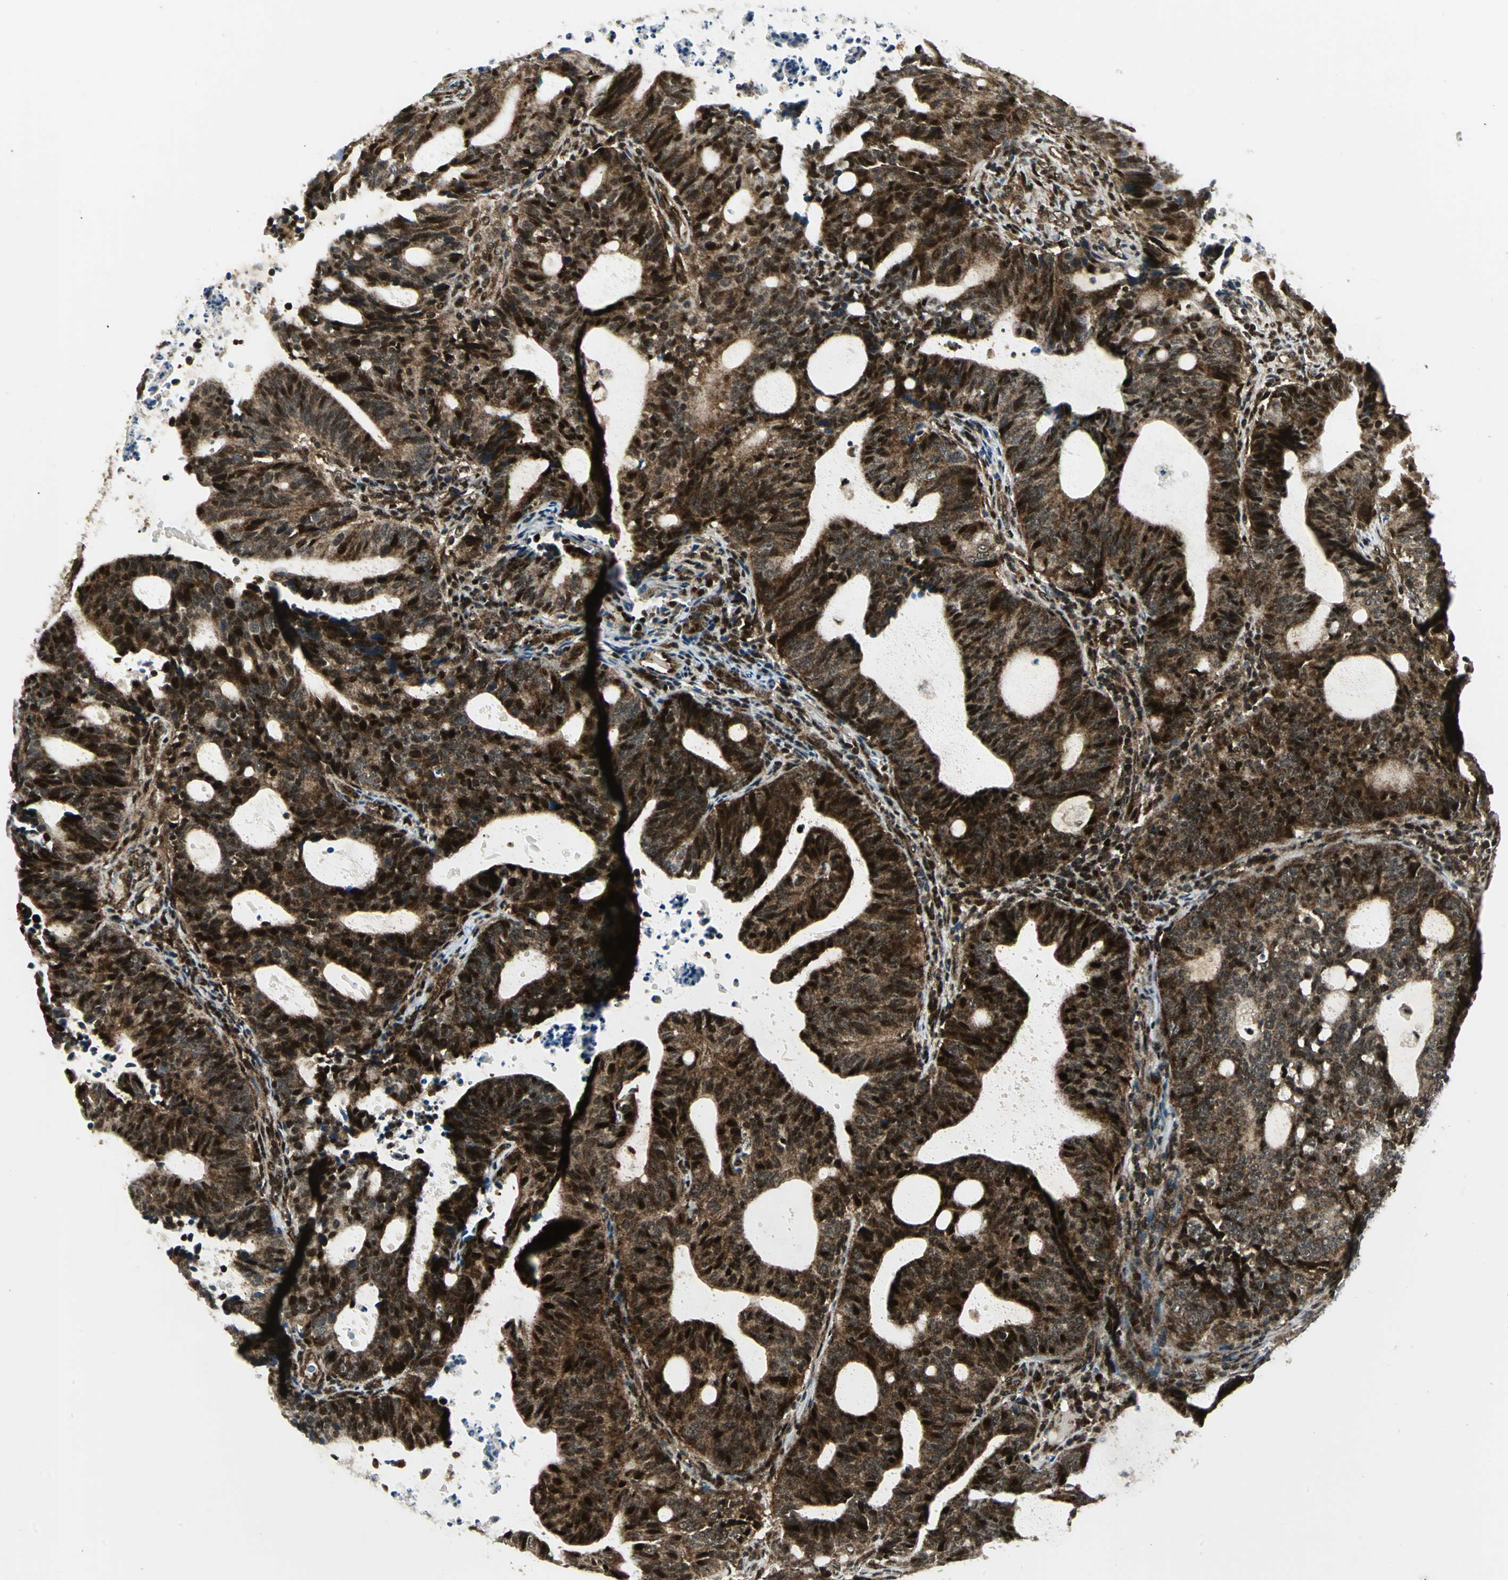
{"staining": {"intensity": "strong", "quantity": ">75%", "location": "cytoplasmic/membranous,nuclear"}, "tissue": "endometrial cancer", "cell_type": "Tumor cells", "image_type": "cancer", "snomed": [{"axis": "morphology", "description": "Adenocarcinoma, NOS"}, {"axis": "topography", "description": "Uterus"}], "caption": "Endometrial adenocarcinoma stained for a protein displays strong cytoplasmic/membranous and nuclear positivity in tumor cells. (brown staining indicates protein expression, while blue staining denotes nuclei).", "gene": "COPS5", "patient": {"sex": "female", "age": 83}}